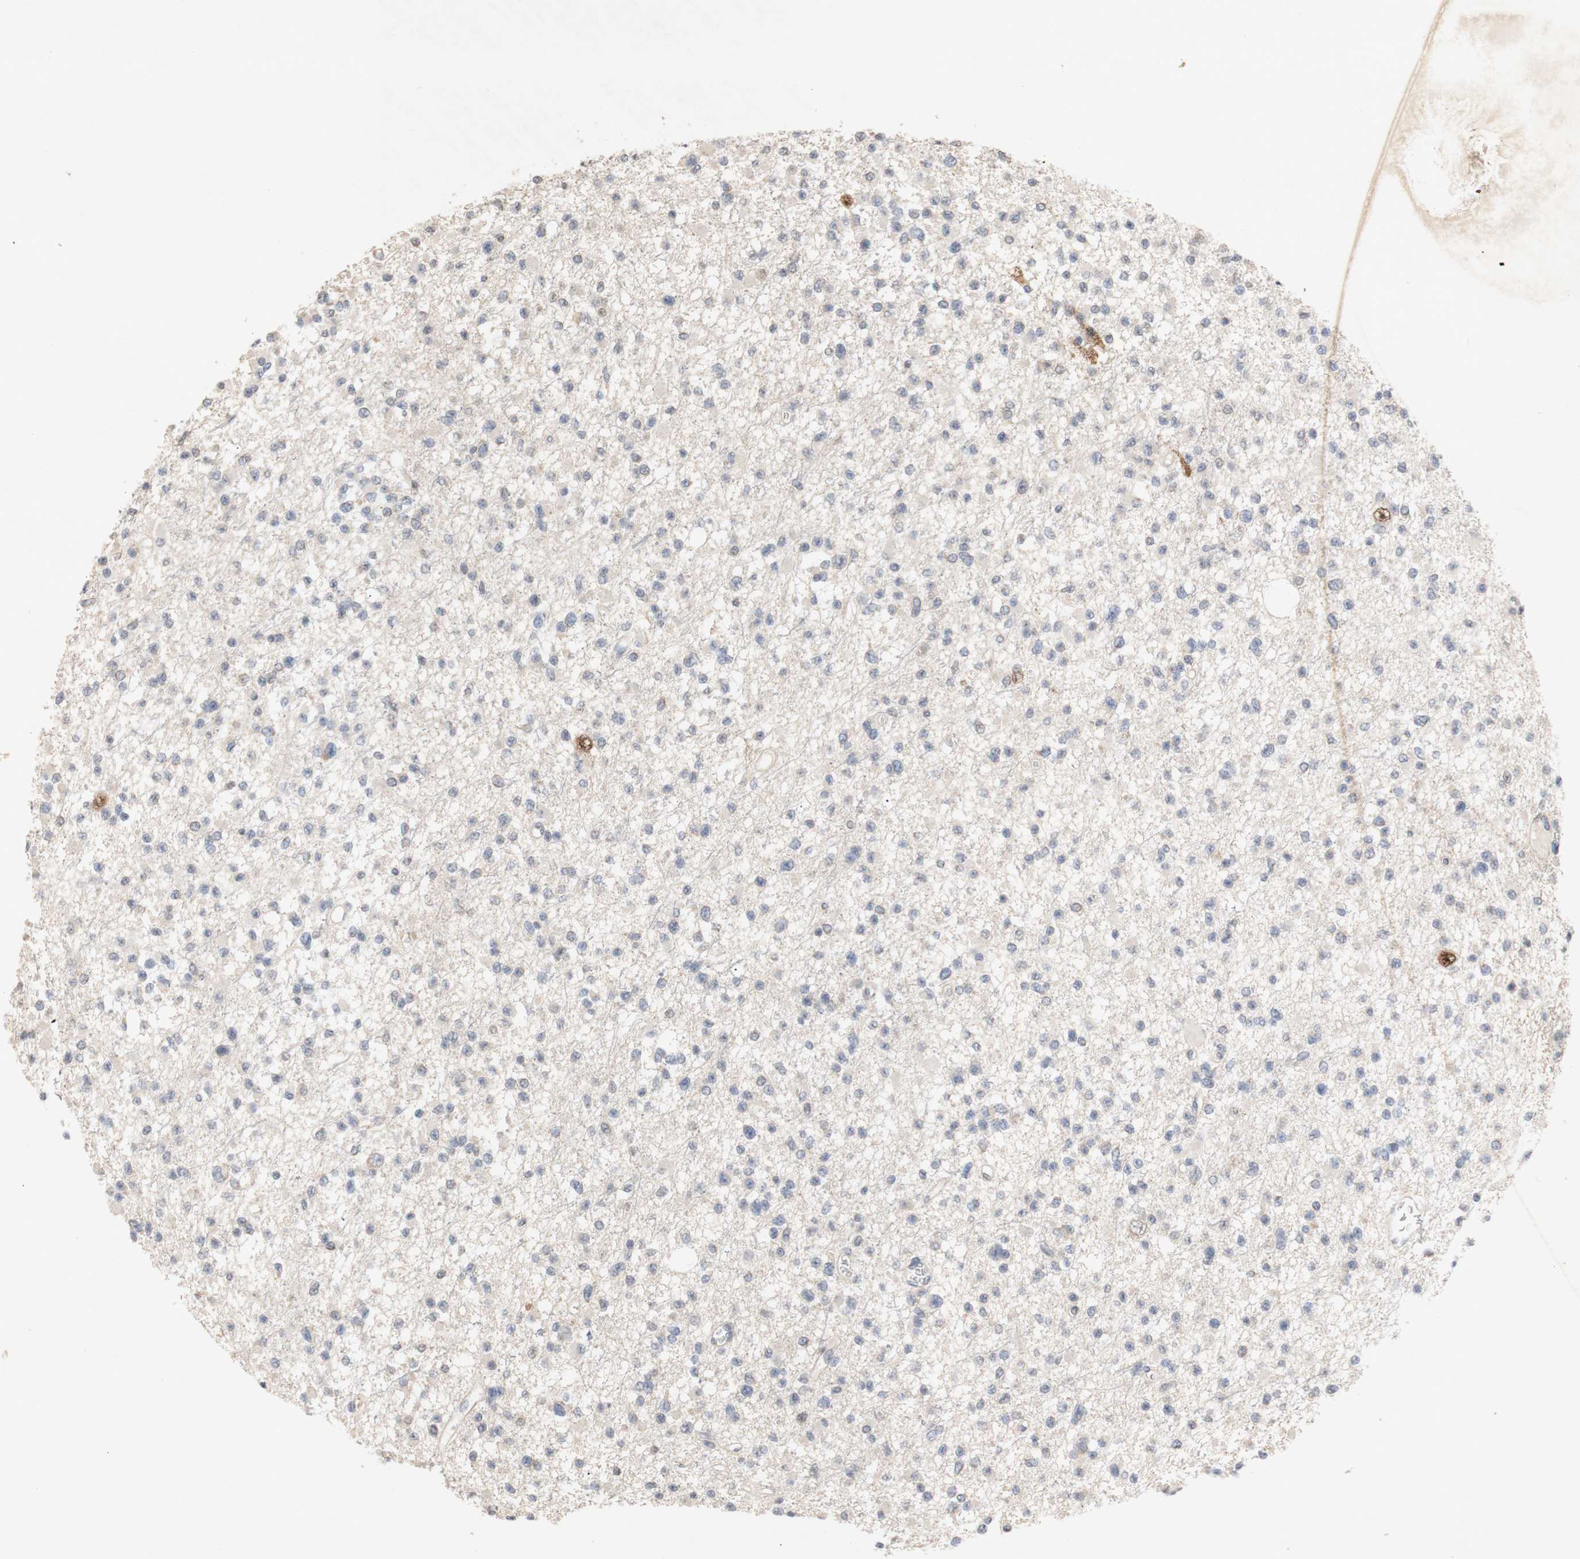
{"staining": {"intensity": "negative", "quantity": "none", "location": "none"}, "tissue": "glioma", "cell_type": "Tumor cells", "image_type": "cancer", "snomed": [{"axis": "morphology", "description": "Glioma, malignant, Low grade"}, {"axis": "topography", "description": "Brain"}], "caption": "Immunohistochemistry micrograph of malignant glioma (low-grade) stained for a protein (brown), which reveals no staining in tumor cells.", "gene": "FOSB", "patient": {"sex": "female", "age": 22}}